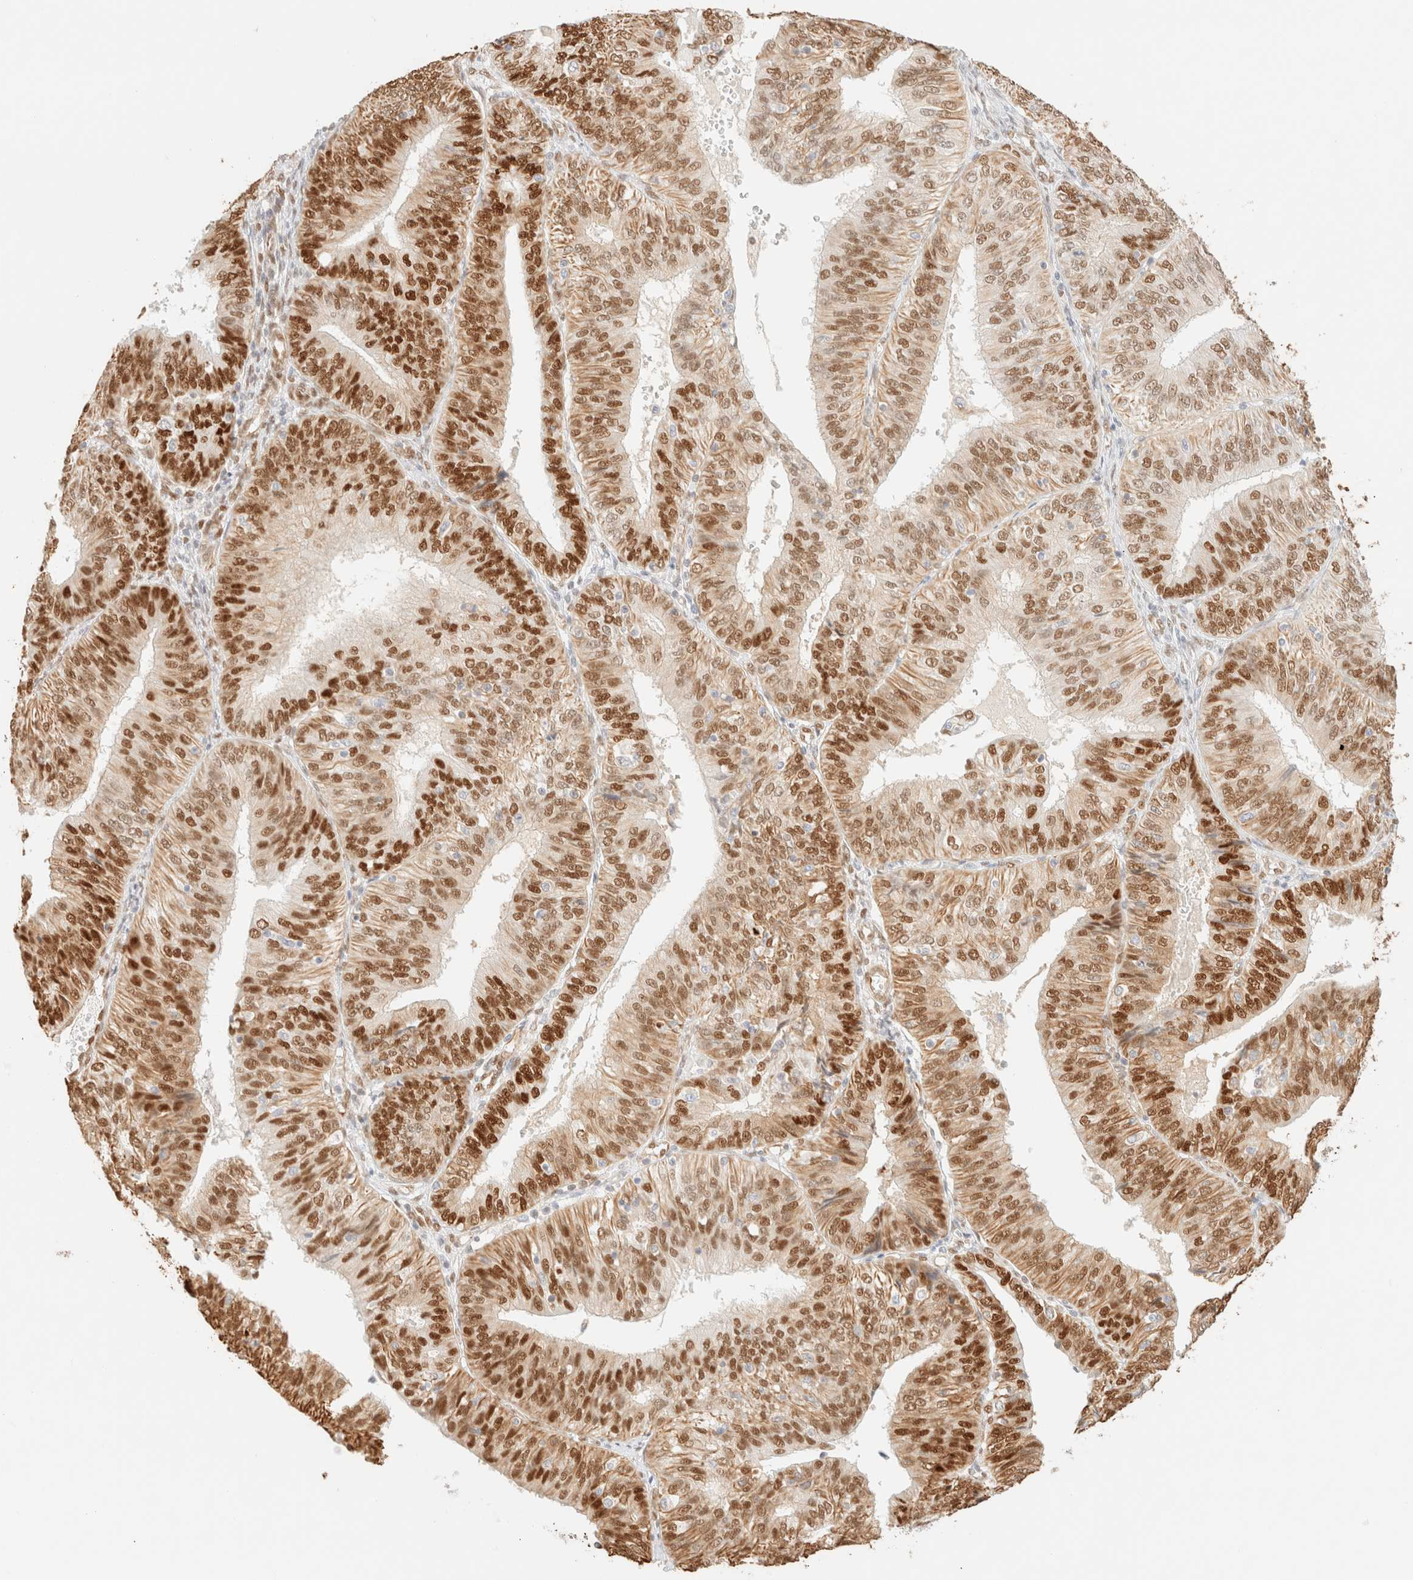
{"staining": {"intensity": "strong", "quantity": ">75%", "location": "nuclear"}, "tissue": "endometrial cancer", "cell_type": "Tumor cells", "image_type": "cancer", "snomed": [{"axis": "morphology", "description": "Adenocarcinoma, NOS"}, {"axis": "topography", "description": "Endometrium"}], "caption": "Endometrial cancer stained with a brown dye demonstrates strong nuclear positive positivity in approximately >75% of tumor cells.", "gene": "ZSCAN18", "patient": {"sex": "female", "age": 58}}